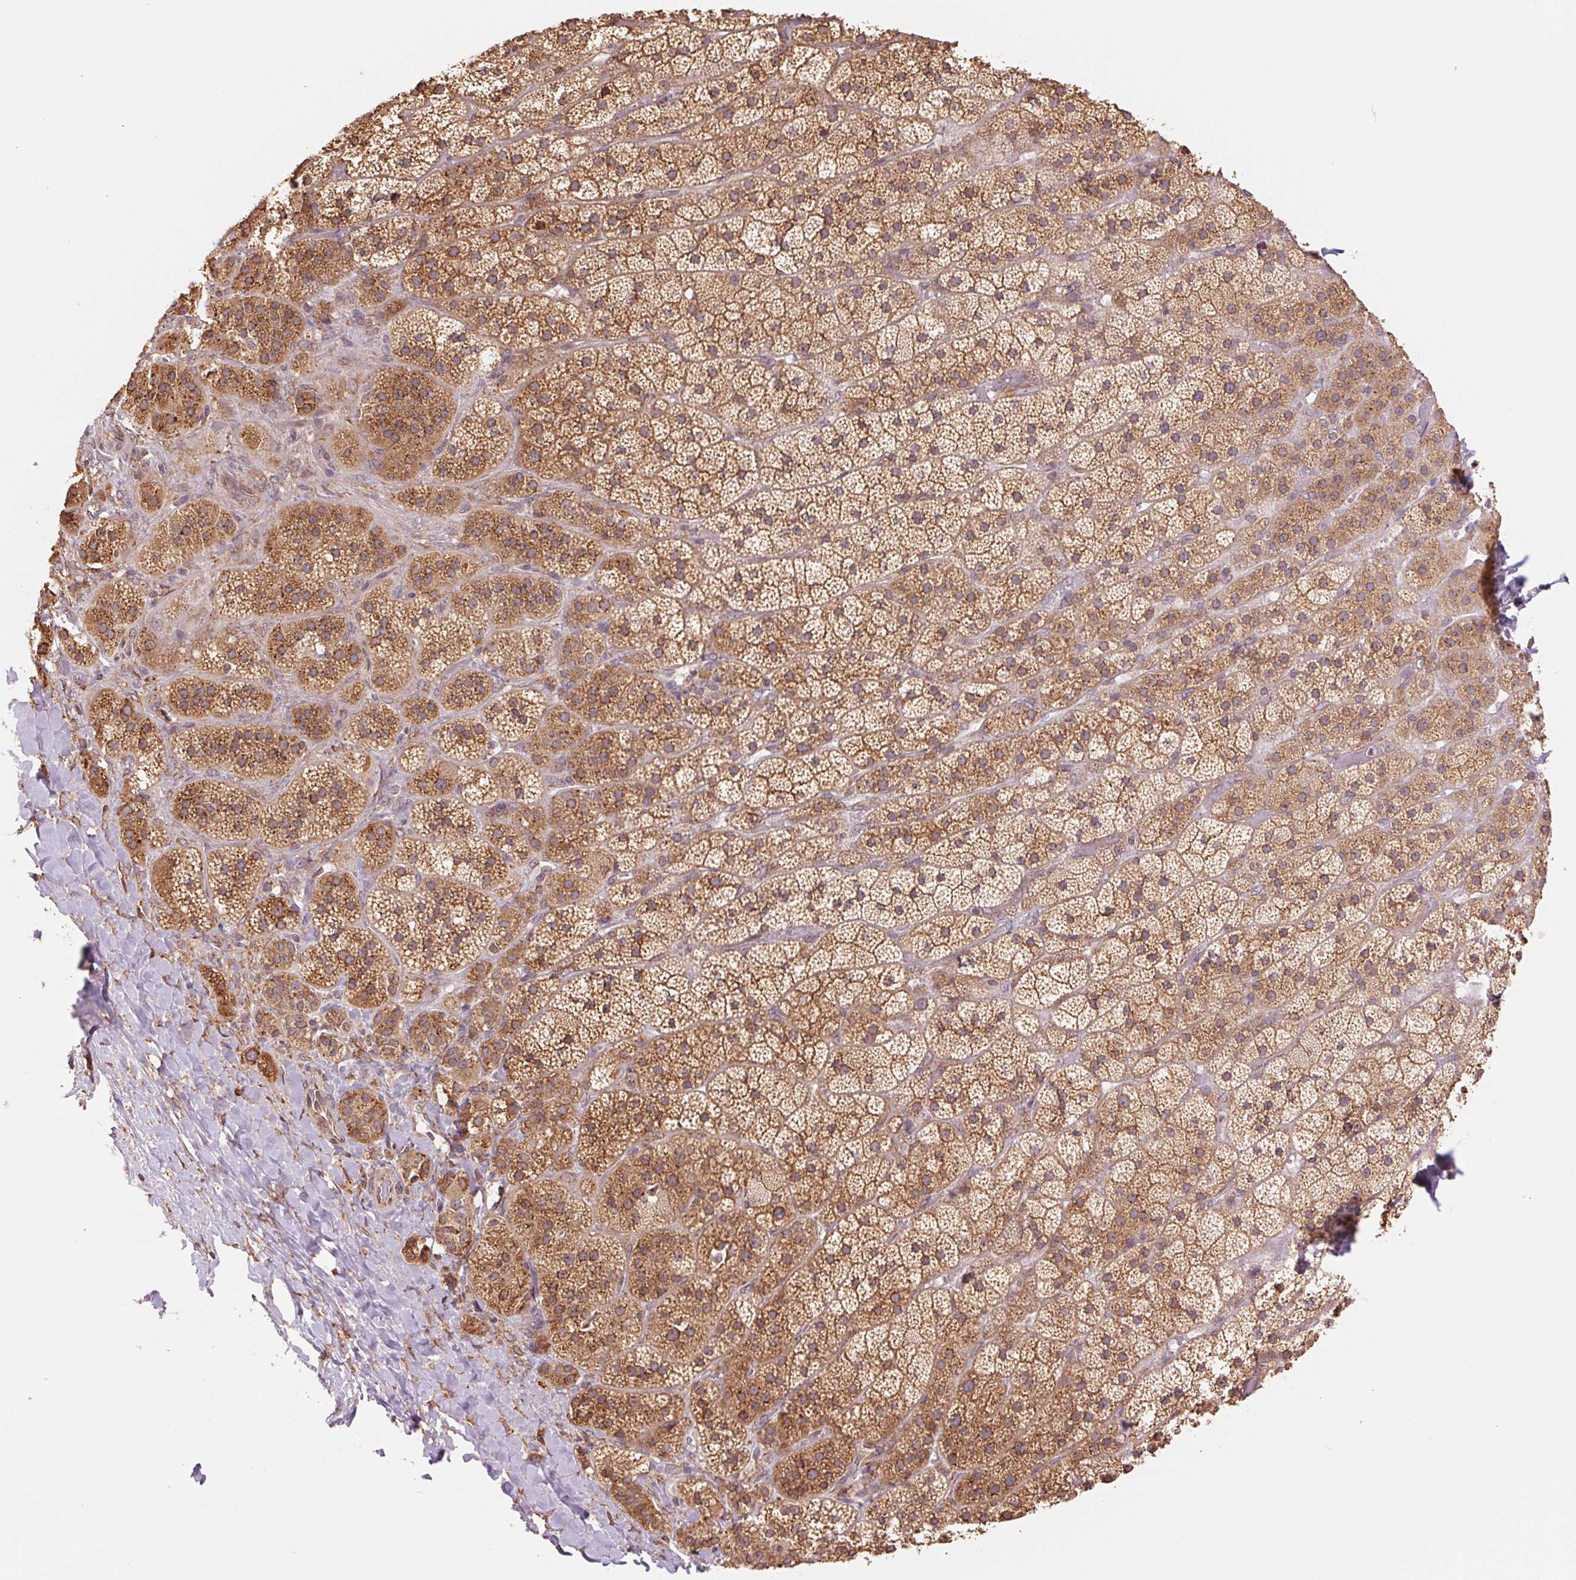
{"staining": {"intensity": "moderate", "quantity": ">75%", "location": "cytoplasmic/membranous"}, "tissue": "adrenal gland", "cell_type": "Glandular cells", "image_type": "normal", "snomed": [{"axis": "morphology", "description": "Normal tissue, NOS"}, {"axis": "topography", "description": "Adrenal gland"}], "caption": "Protein expression analysis of normal human adrenal gland reveals moderate cytoplasmic/membranous staining in approximately >75% of glandular cells.", "gene": "RPN1", "patient": {"sex": "male", "age": 57}}